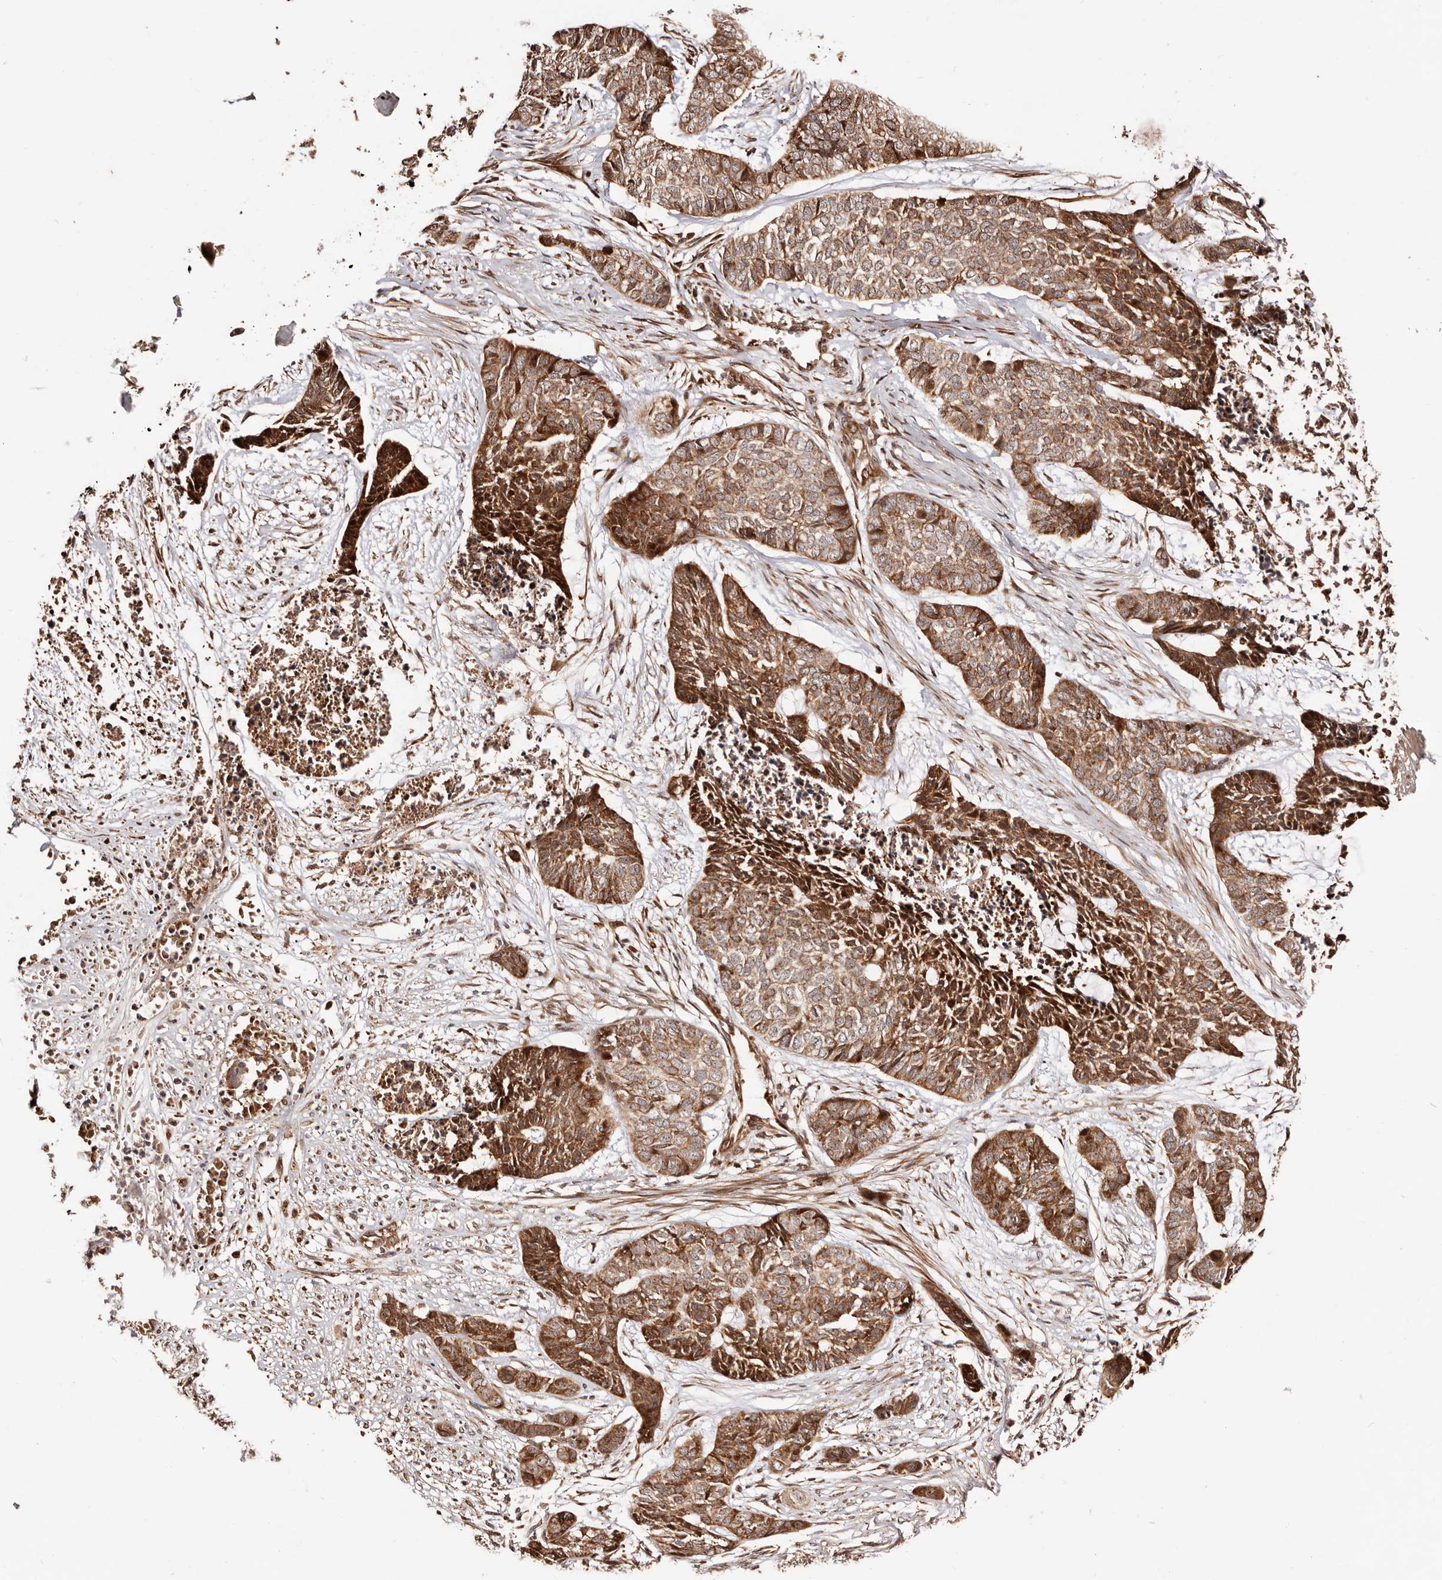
{"staining": {"intensity": "strong", "quantity": ">75%", "location": "cytoplasmic/membranous"}, "tissue": "skin cancer", "cell_type": "Tumor cells", "image_type": "cancer", "snomed": [{"axis": "morphology", "description": "Basal cell carcinoma"}, {"axis": "topography", "description": "Skin"}], "caption": "Human basal cell carcinoma (skin) stained with a protein marker displays strong staining in tumor cells.", "gene": "PTPN22", "patient": {"sex": "female", "age": 64}}